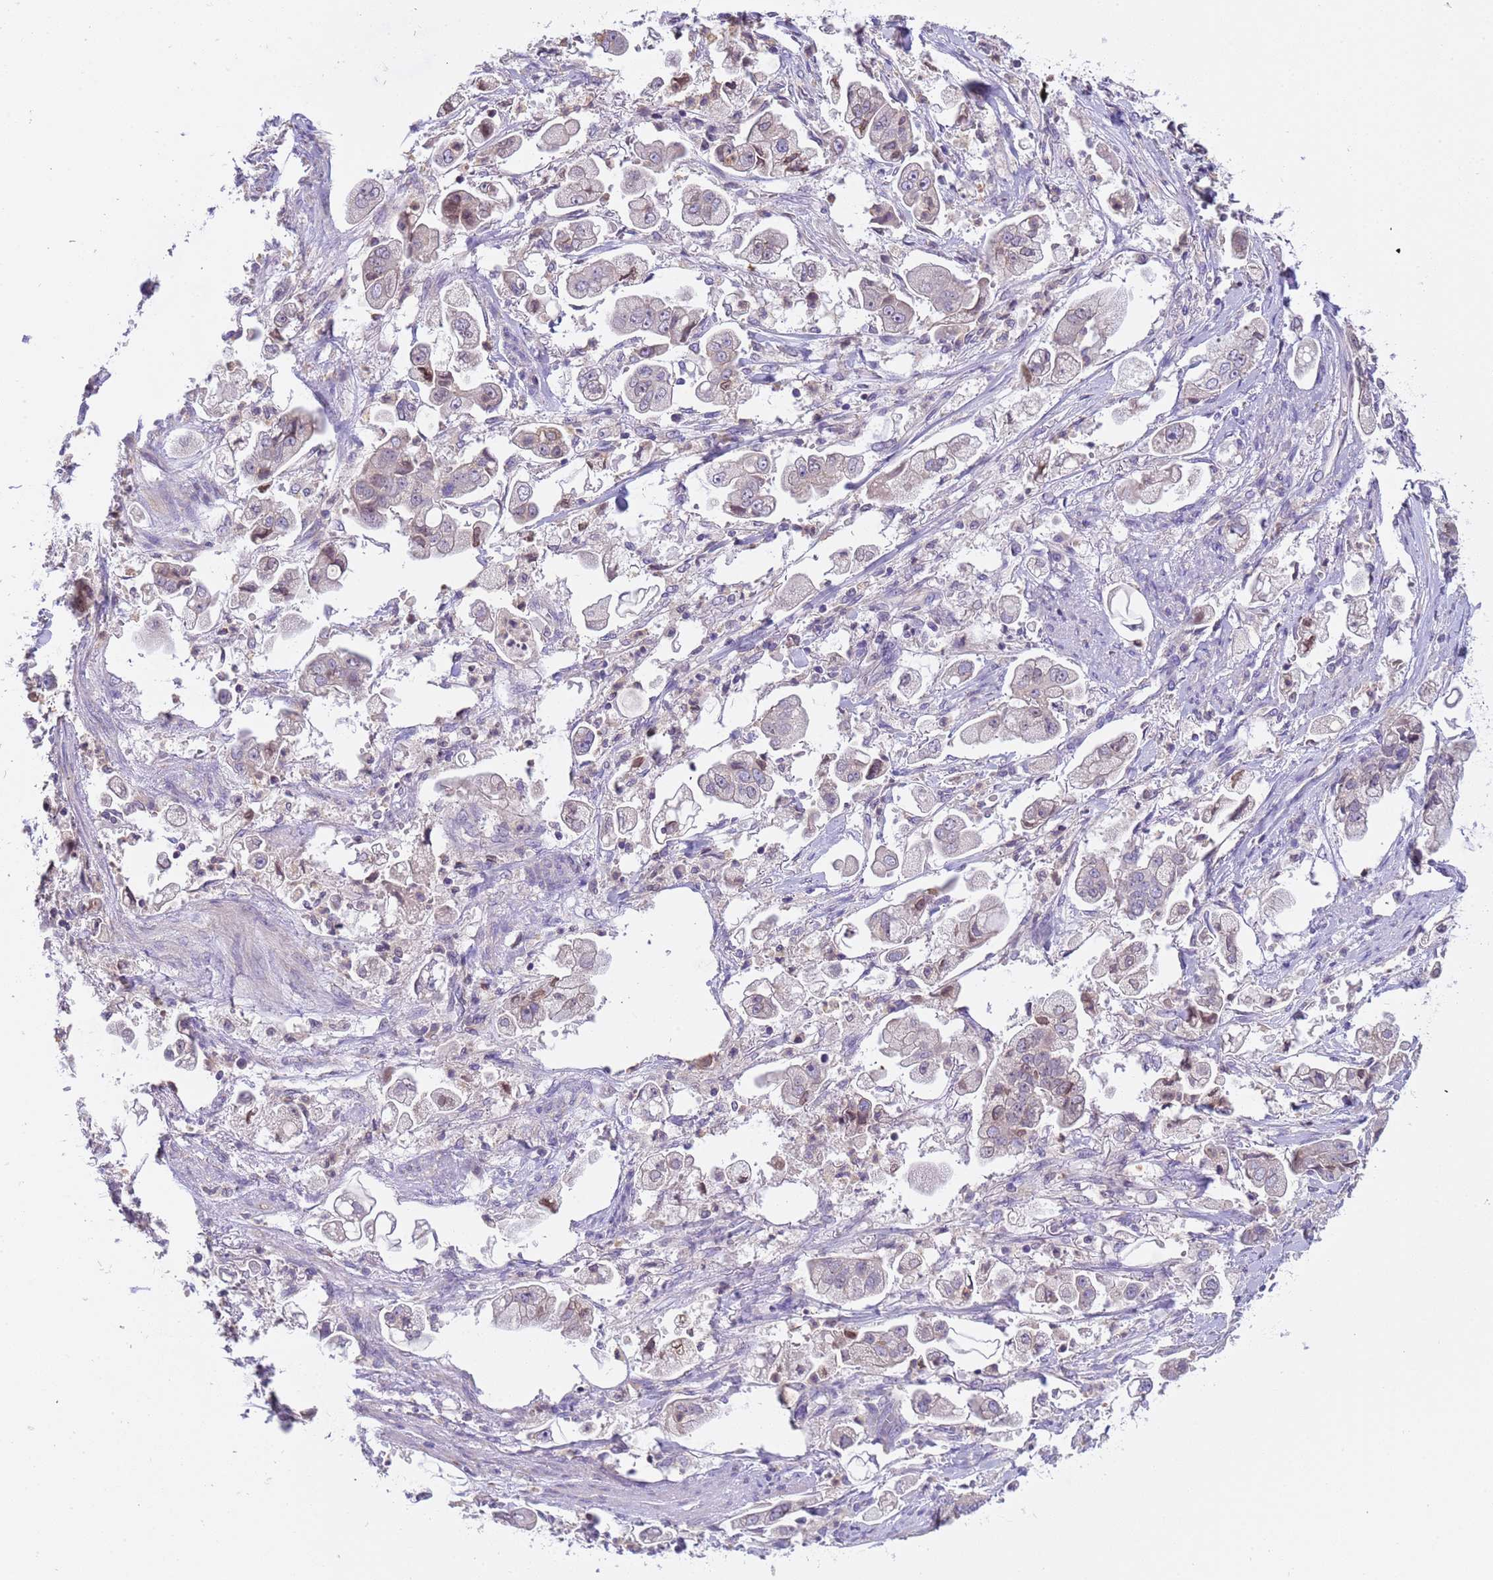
{"staining": {"intensity": "negative", "quantity": "none", "location": "none"}, "tissue": "stomach cancer", "cell_type": "Tumor cells", "image_type": "cancer", "snomed": [{"axis": "morphology", "description": "Adenocarcinoma, NOS"}, {"axis": "topography", "description": "Stomach"}], "caption": "A photomicrograph of human stomach cancer is negative for staining in tumor cells.", "gene": "PLCXD3", "patient": {"sex": "male", "age": 62}}